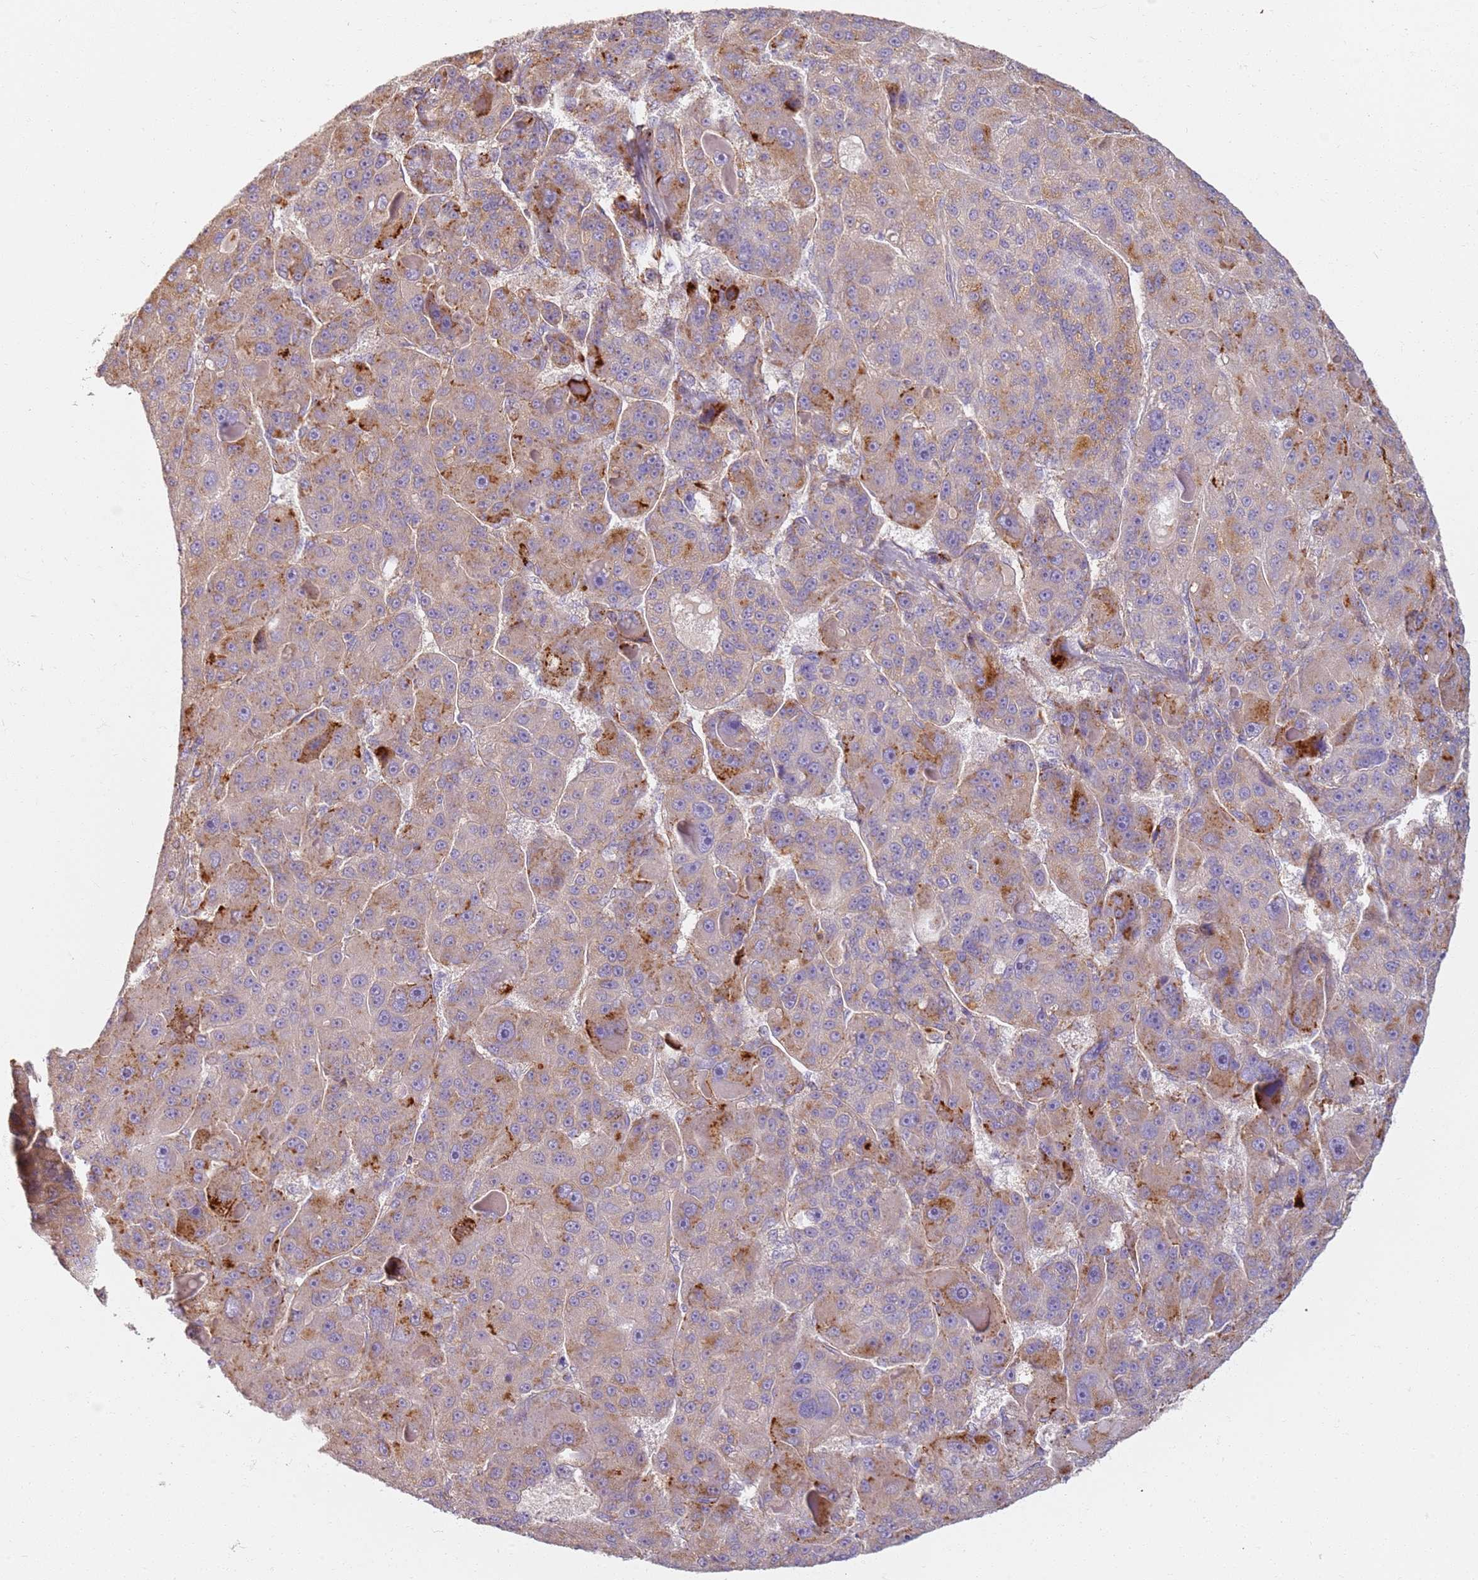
{"staining": {"intensity": "moderate", "quantity": ">75%", "location": "cytoplasmic/membranous"}, "tissue": "liver cancer", "cell_type": "Tumor cells", "image_type": "cancer", "snomed": [{"axis": "morphology", "description": "Carcinoma, Hepatocellular, NOS"}, {"axis": "topography", "description": "Liver"}], "caption": "Immunohistochemistry (DAB) staining of liver cancer displays moderate cytoplasmic/membranous protein positivity in approximately >75% of tumor cells.", "gene": "PROKR2", "patient": {"sex": "male", "age": 76}}